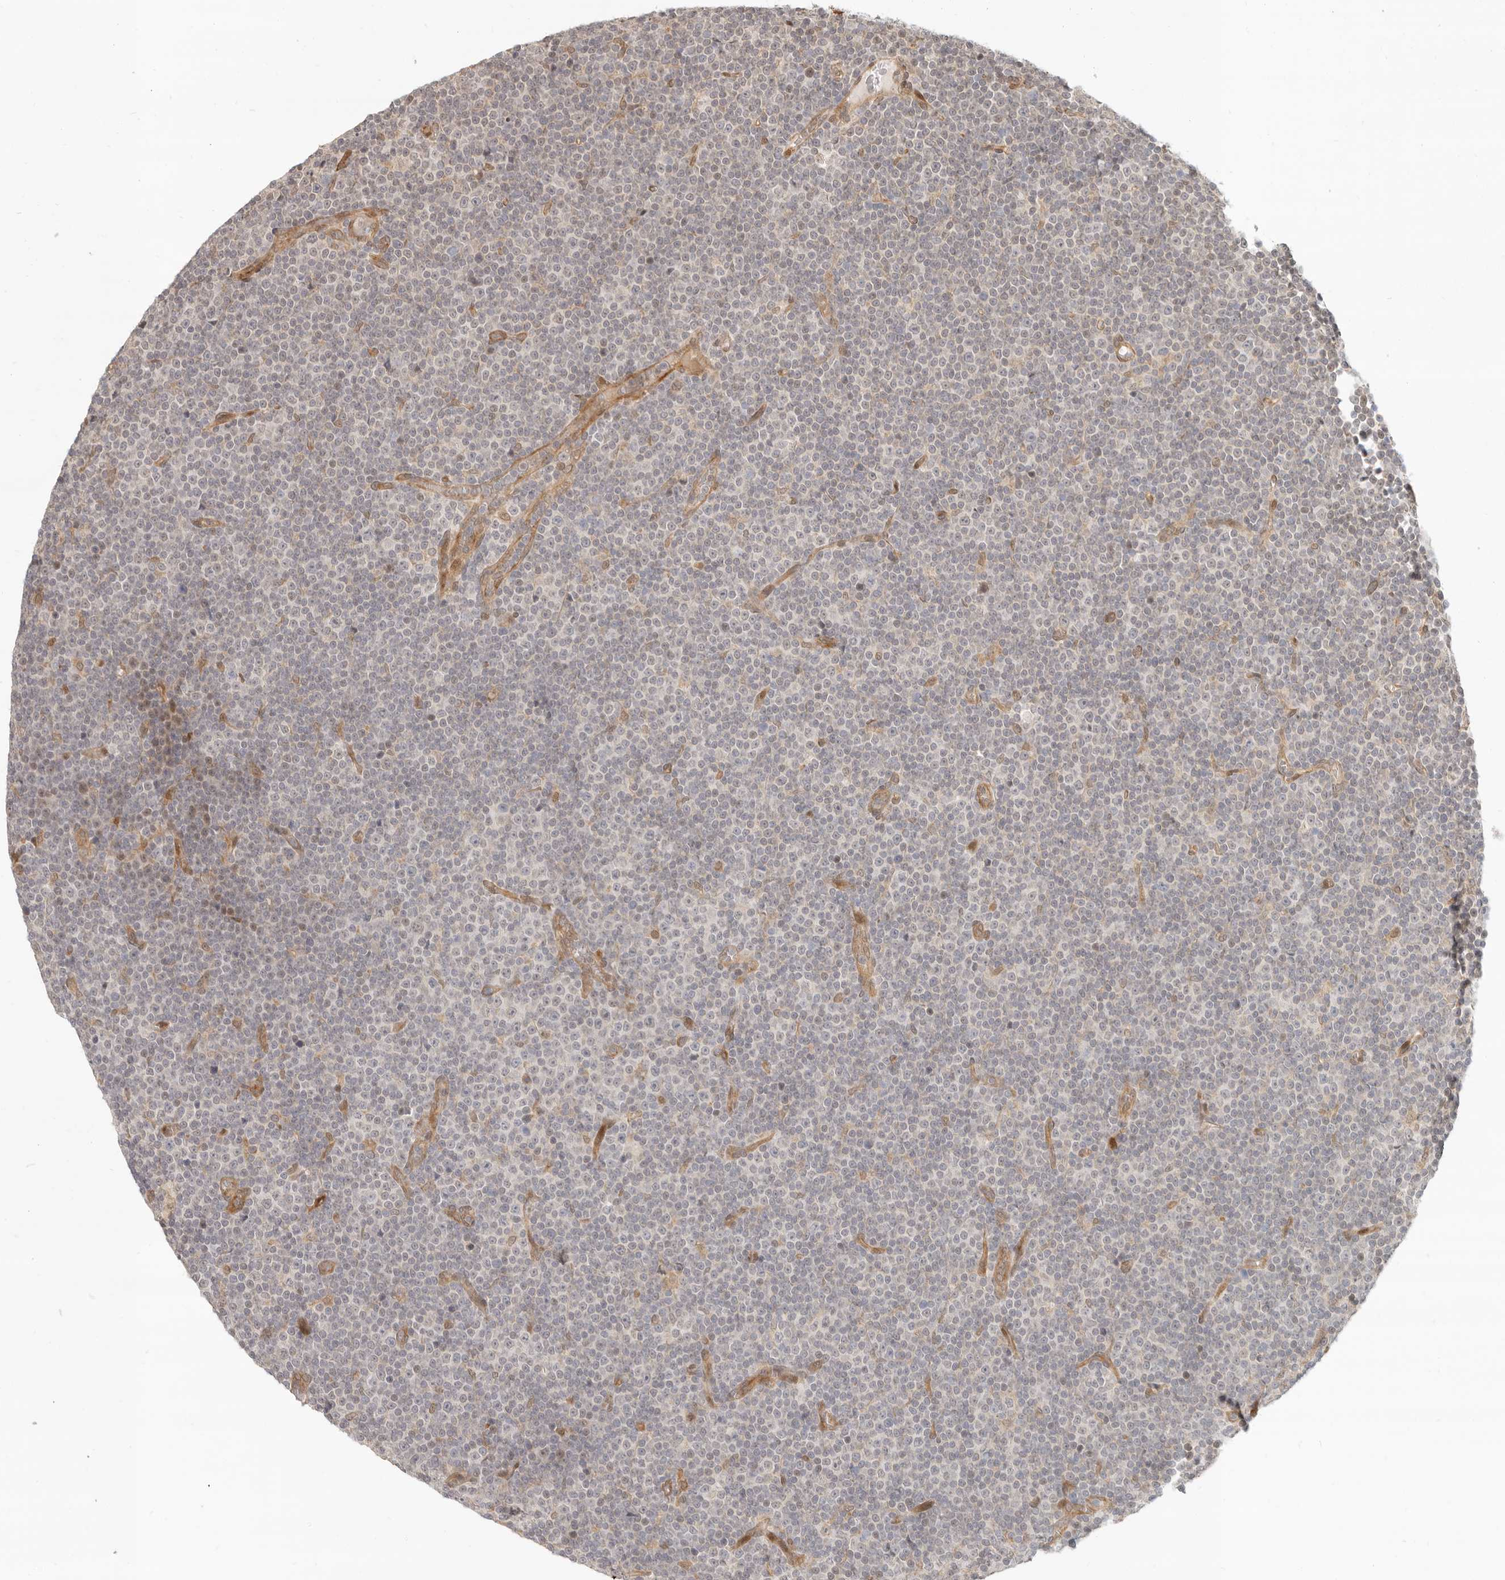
{"staining": {"intensity": "negative", "quantity": "none", "location": "none"}, "tissue": "lymphoma", "cell_type": "Tumor cells", "image_type": "cancer", "snomed": [{"axis": "morphology", "description": "Malignant lymphoma, non-Hodgkin's type, Low grade"}, {"axis": "topography", "description": "Lymph node"}], "caption": "A high-resolution image shows immunohistochemistry staining of low-grade malignant lymphoma, non-Hodgkin's type, which demonstrates no significant positivity in tumor cells.", "gene": "TUFT1", "patient": {"sex": "female", "age": 67}}